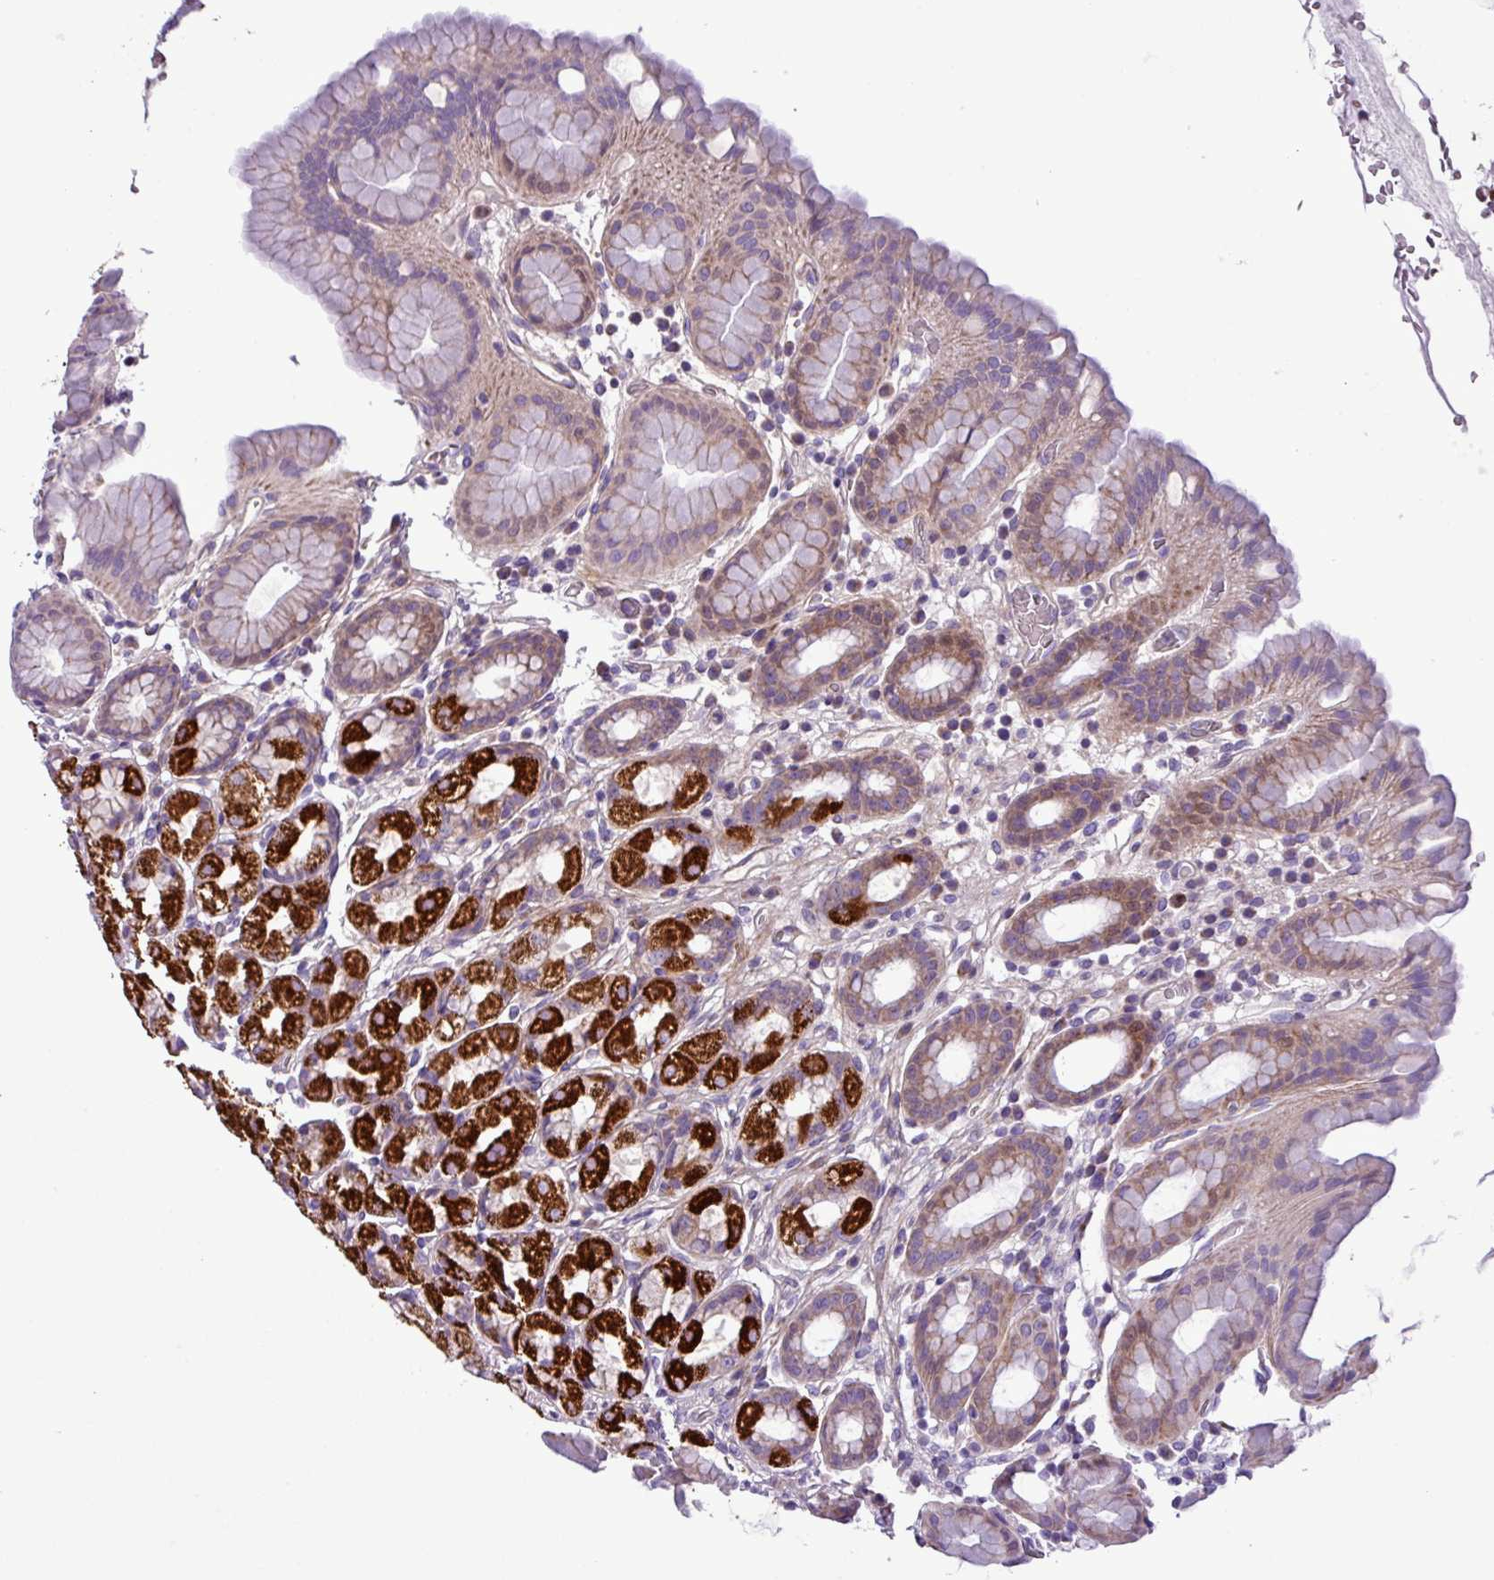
{"staining": {"intensity": "strong", "quantity": "25%-75%", "location": "cytoplasmic/membranous"}, "tissue": "stomach", "cell_type": "Glandular cells", "image_type": "normal", "snomed": [{"axis": "morphology", "description": "Normal tissue, NOS"}, {"axis": "topography", "description": "Stomach, upper"}, {"axis": "topography", "description": "Stomach, lower"}, {"axis": "topography", "description": "Small intestine"}], "caption": "A brown stain shows strong cytoplasmic/membranous staining of a protein in glandular cells of unremarkable stomach.", "gene": "FAM183A", "patient": {"sex": "male", "age": 68}}